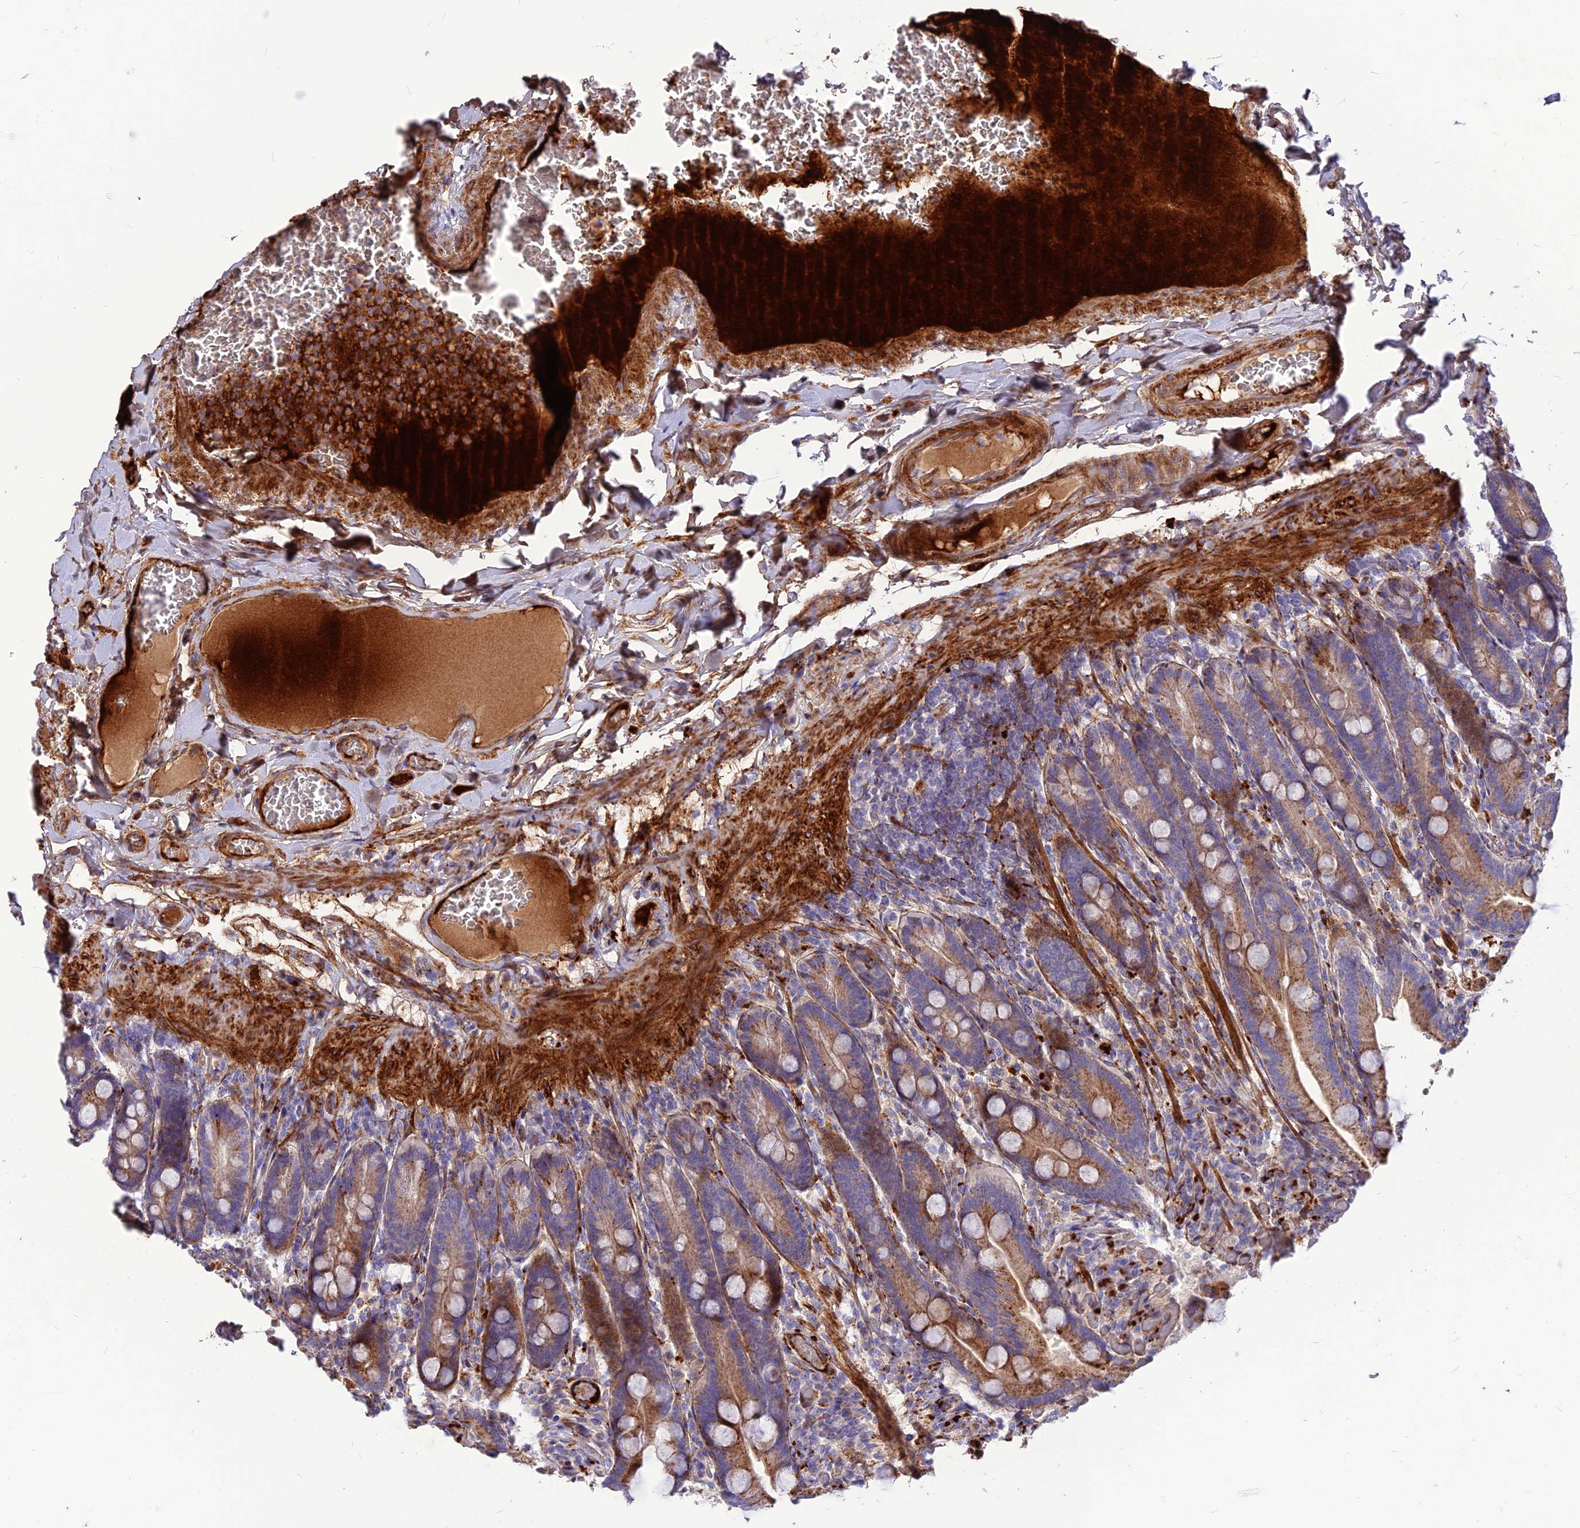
{"staining": {"intensity": "strong", "quantity": ">75%", "location": "cytoplasmic/membranous"}, "tissue": "duodenum", "cell_type": "Glandular cells", "image_type": "normal", "snomed": [{"axis": "morphology", "description": "Normal tissue, NOS"}, {"axis": "topography", "description": "Duodenum"}], "caption": "About >75% of glandular cells in normal human duodenum demonstrate strong cytoplasmic/membranous protein positivity as visualized by brown immunohistochemical staining.", "gene": "RIMOC1", "patient": {"sex": "female", "age": 62}}